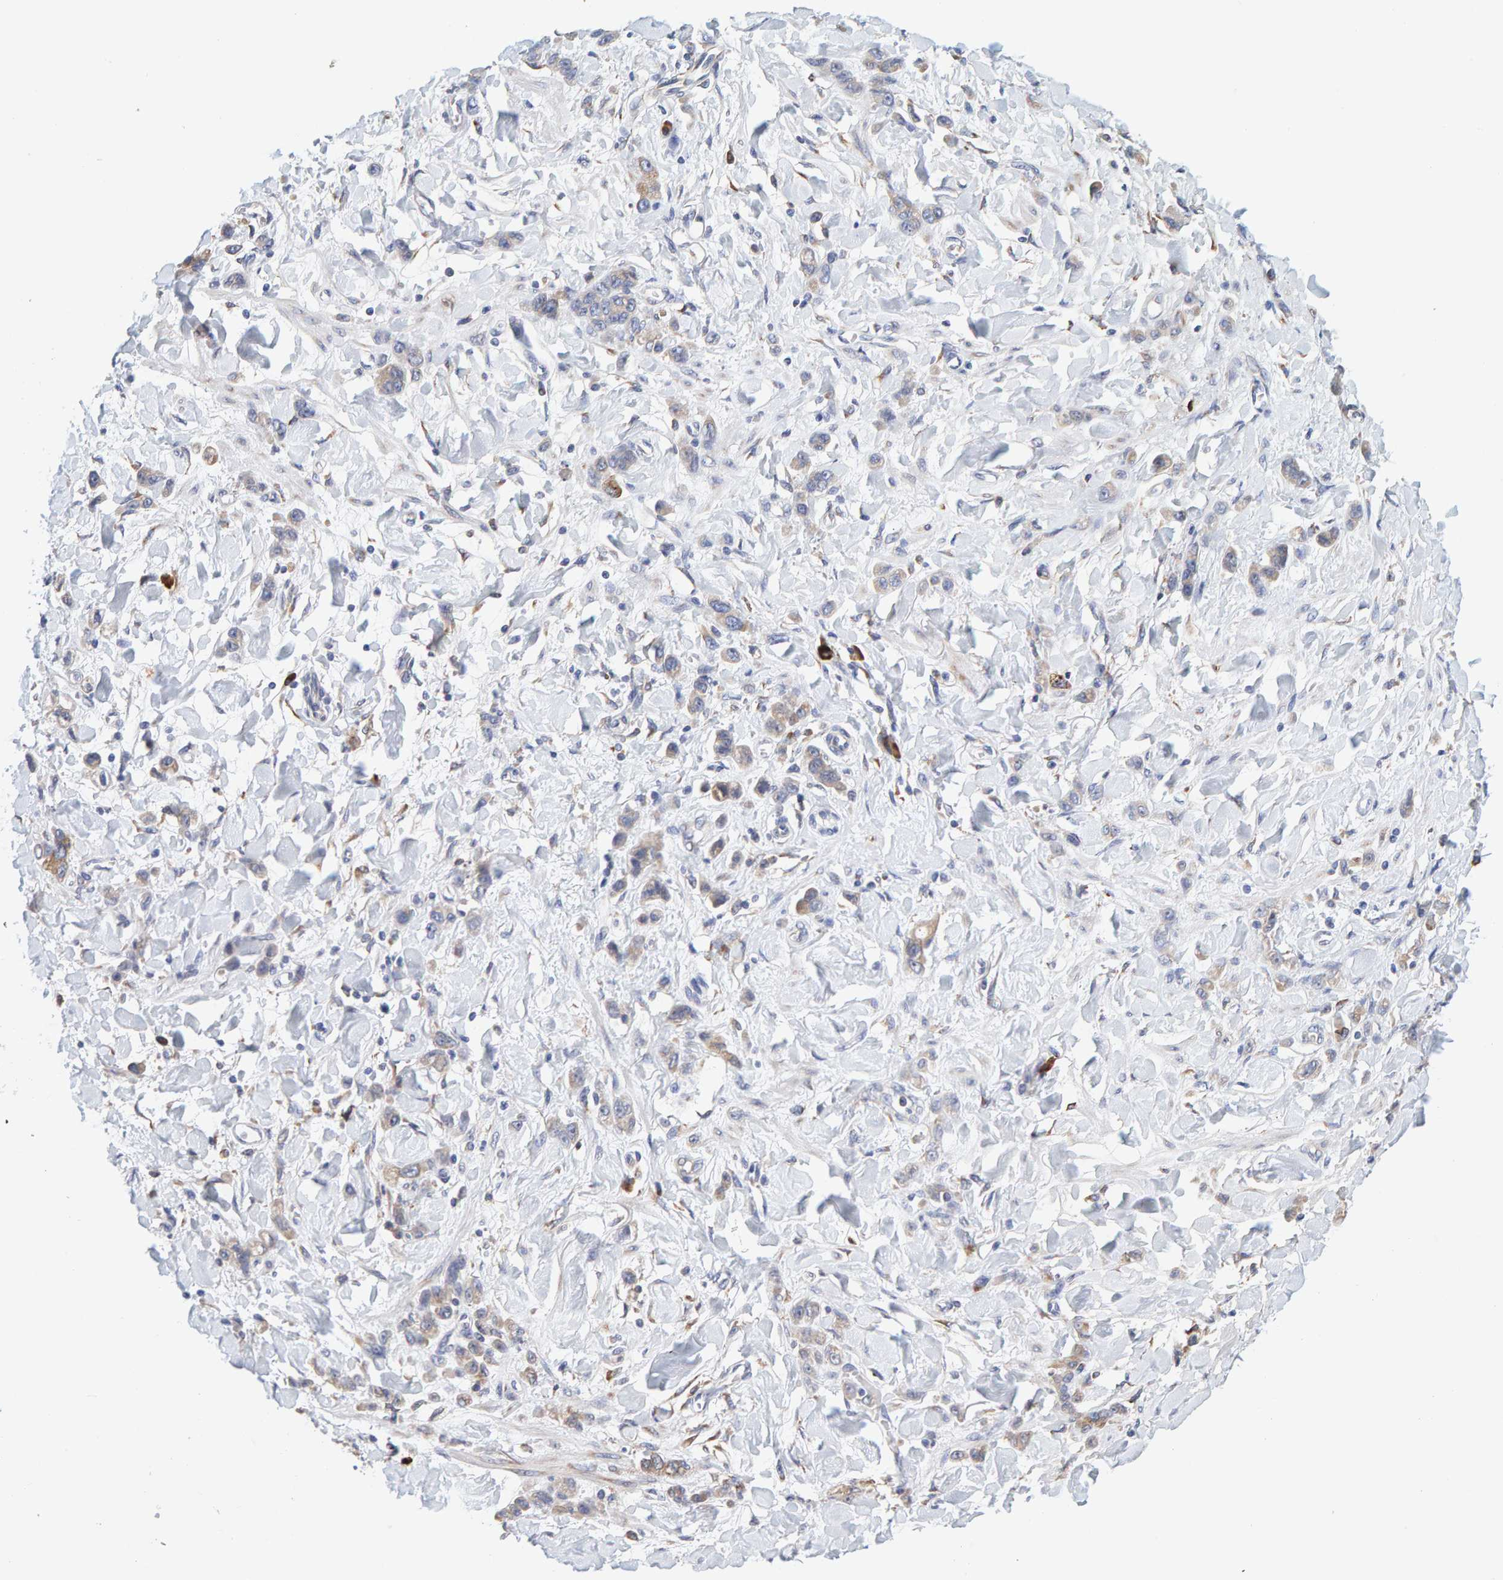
{"staining": {"intensity": "weak", "quantity": "25%-75%", "location": "cytoplasmic/membranous"}, "tissue": "stomach cancer", "cell_type": "Tumor cells", "image_type": "cancer", "snomed": [{"axis": "morphology", "description": "Normal tissue, NOS"}, {"axis": "morphology", "description": "Adenocarcinoma, NOS"}, {"axis": "topography", "description": "Stomach"}], "caption": "IHC photomicrograph of human stomach cancer (adenocarcinoma) stained for a protein (brown), which shows low levels of weak cytoplasmic/membranous expression in about 25%-75% of tumor cells.", "gene": "SGPL1", "patient": {"sex": "male", "age": 82}}